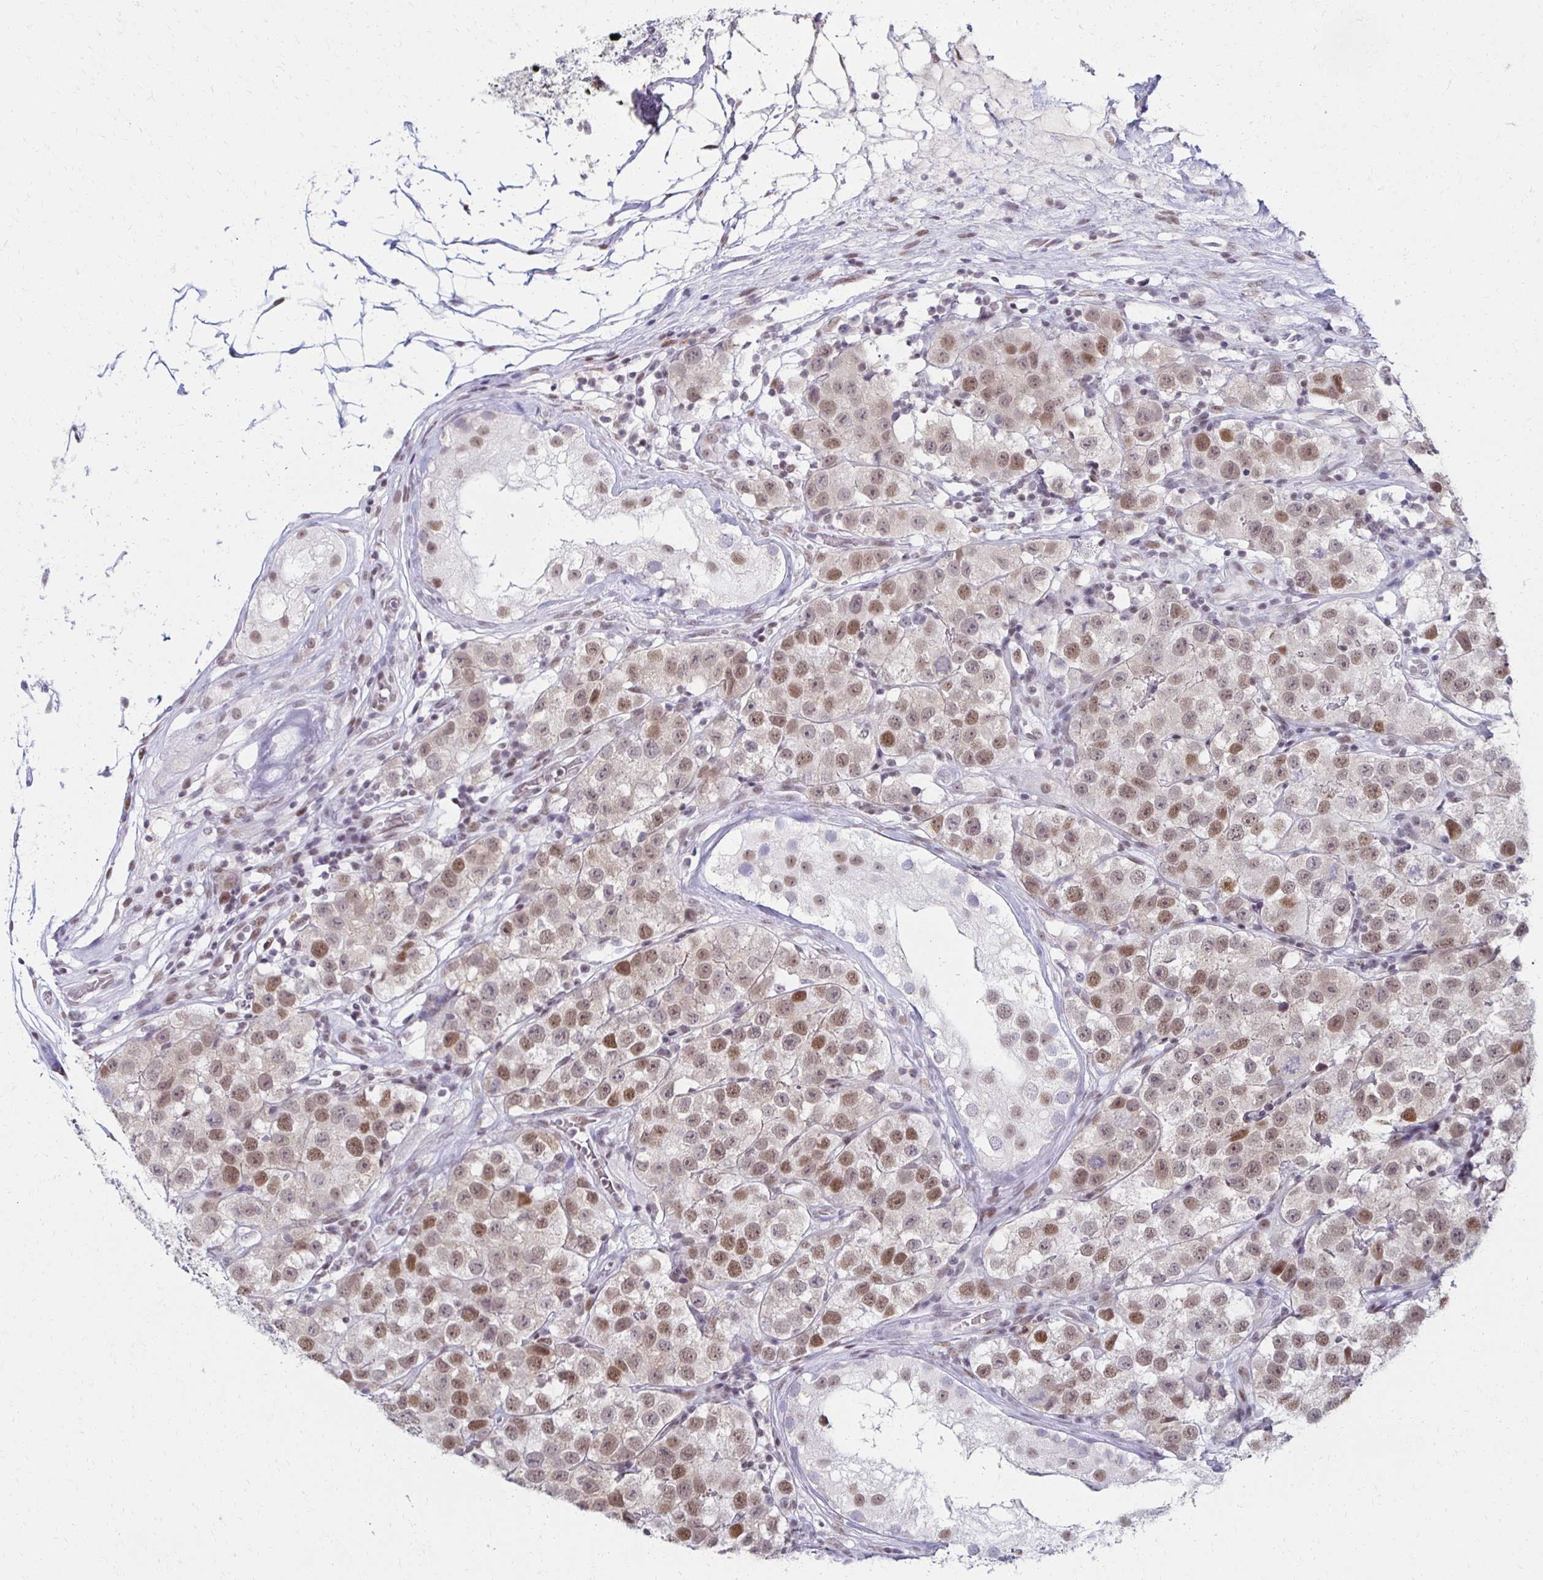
{"staining": {"intensity": "moderate", "quantity": ">75%", "location": "nuclear"}, "tissue": "testis cancer", "cell_type": "Tumor cells", "image_type": "cancer", "snomed": [{"axis": "morphology", "description": "Seminoma, NOS"}, {"axis": "topography", "description": "Testis"}], "caption": "The immunohistochemical stain labels moderate nuclear expression in tumor cells of testis cancer (seminoma) tissue.", "gene": "IRF7", "patient": {"sex": "male", "age": 34}}